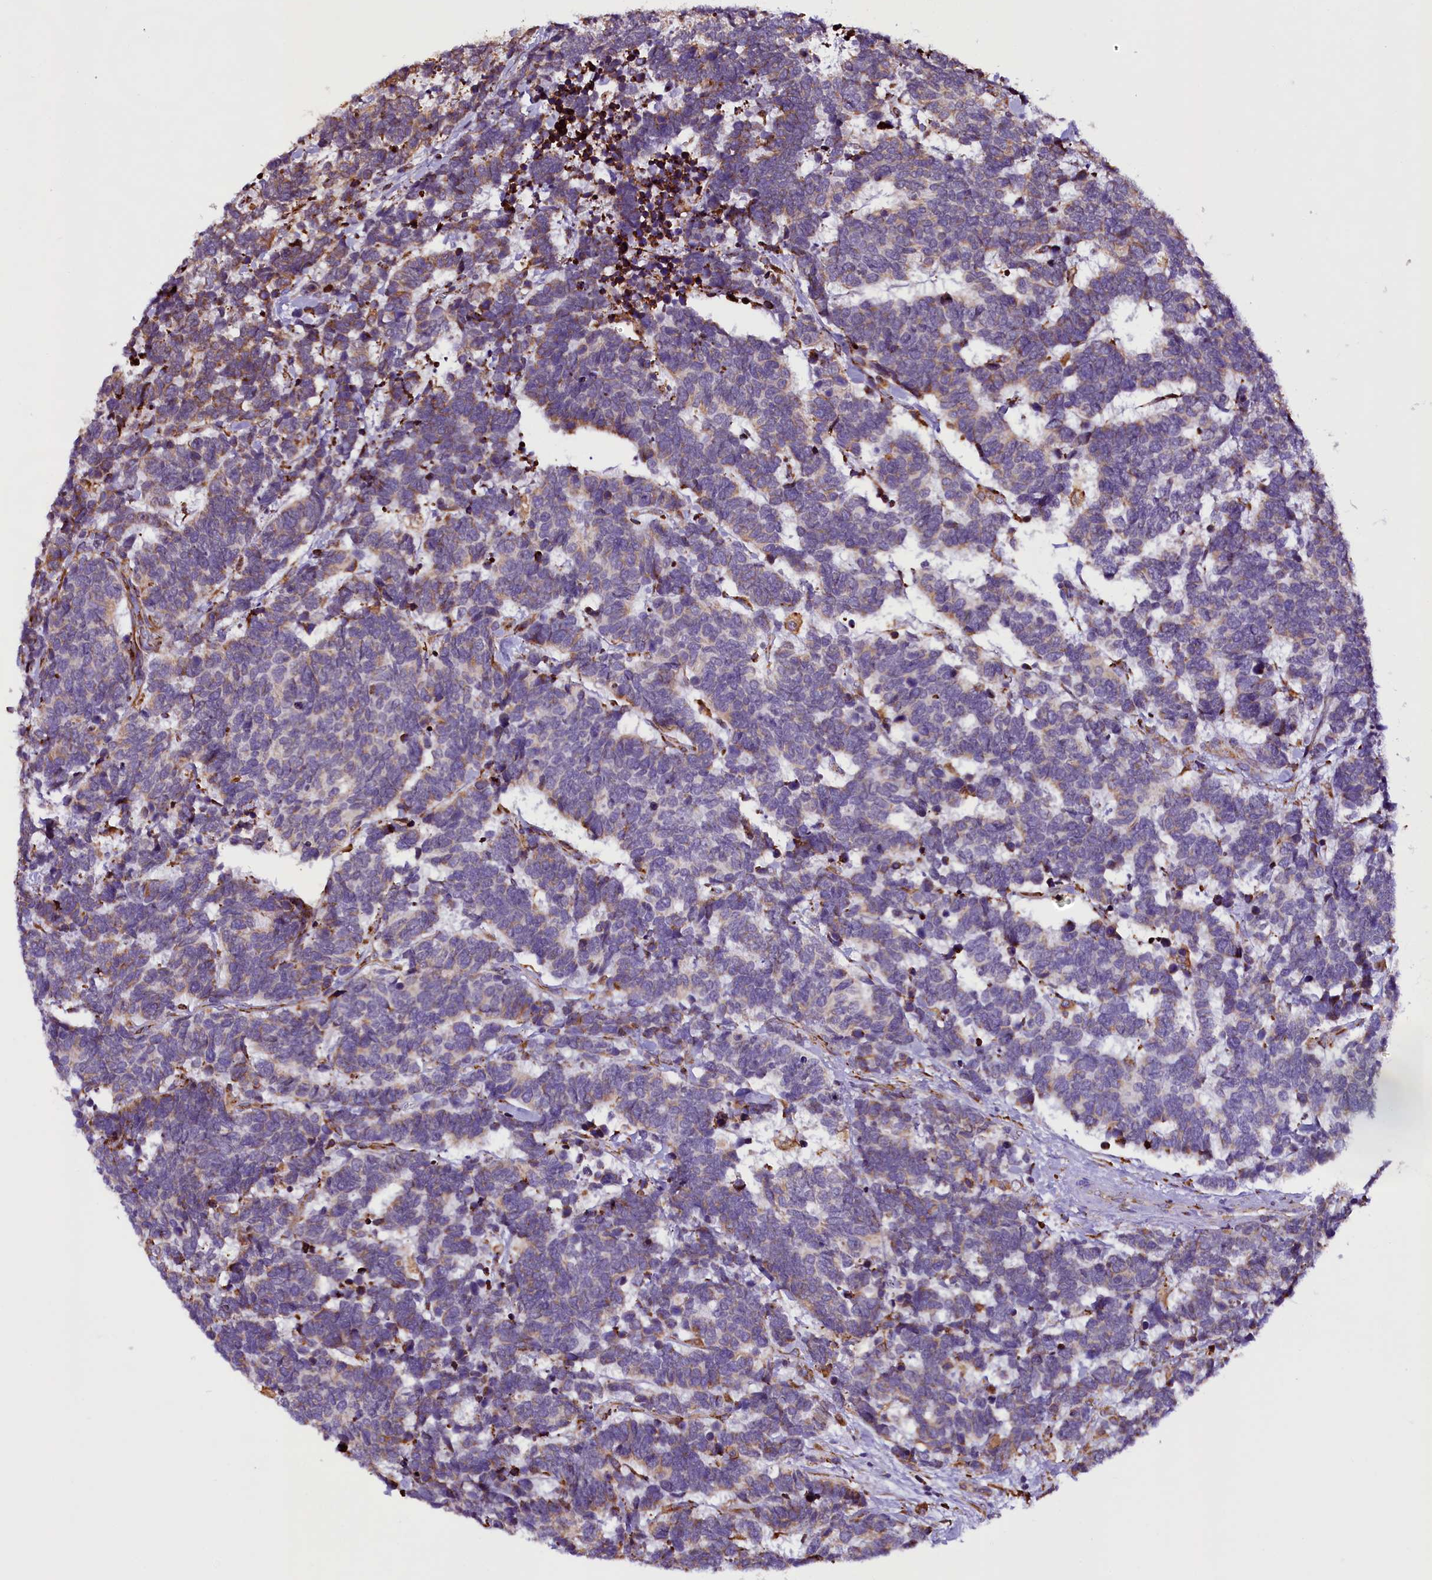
{"staining": {"intensity": "moderate", "quantity": "<25%", "location": "cytoplasmic/membranous"}, "tissue": "carcinoid", "cell_type": "Tumor cells", "image_type": "cancer", "snomed": [{"axis": "morphology", "description": "Carcinoma, NOS"}, {"axis": "morphology", "description": "Carcinoid, malignant, NOS"}, {"axis": "topography", "description": "Urinary bladder"}], "caption": "A high-resolution image shows immunohistochemistry (IHC) staining of carcinoma, which reveals moderate cytoplasmic/membranous staining in about <25% of tumor cells. (brown staining indicates protein expression, while blue staining denotes nuclei).", "gene": "CAPS2", "patient": {"sex": "male", "age": 57}}